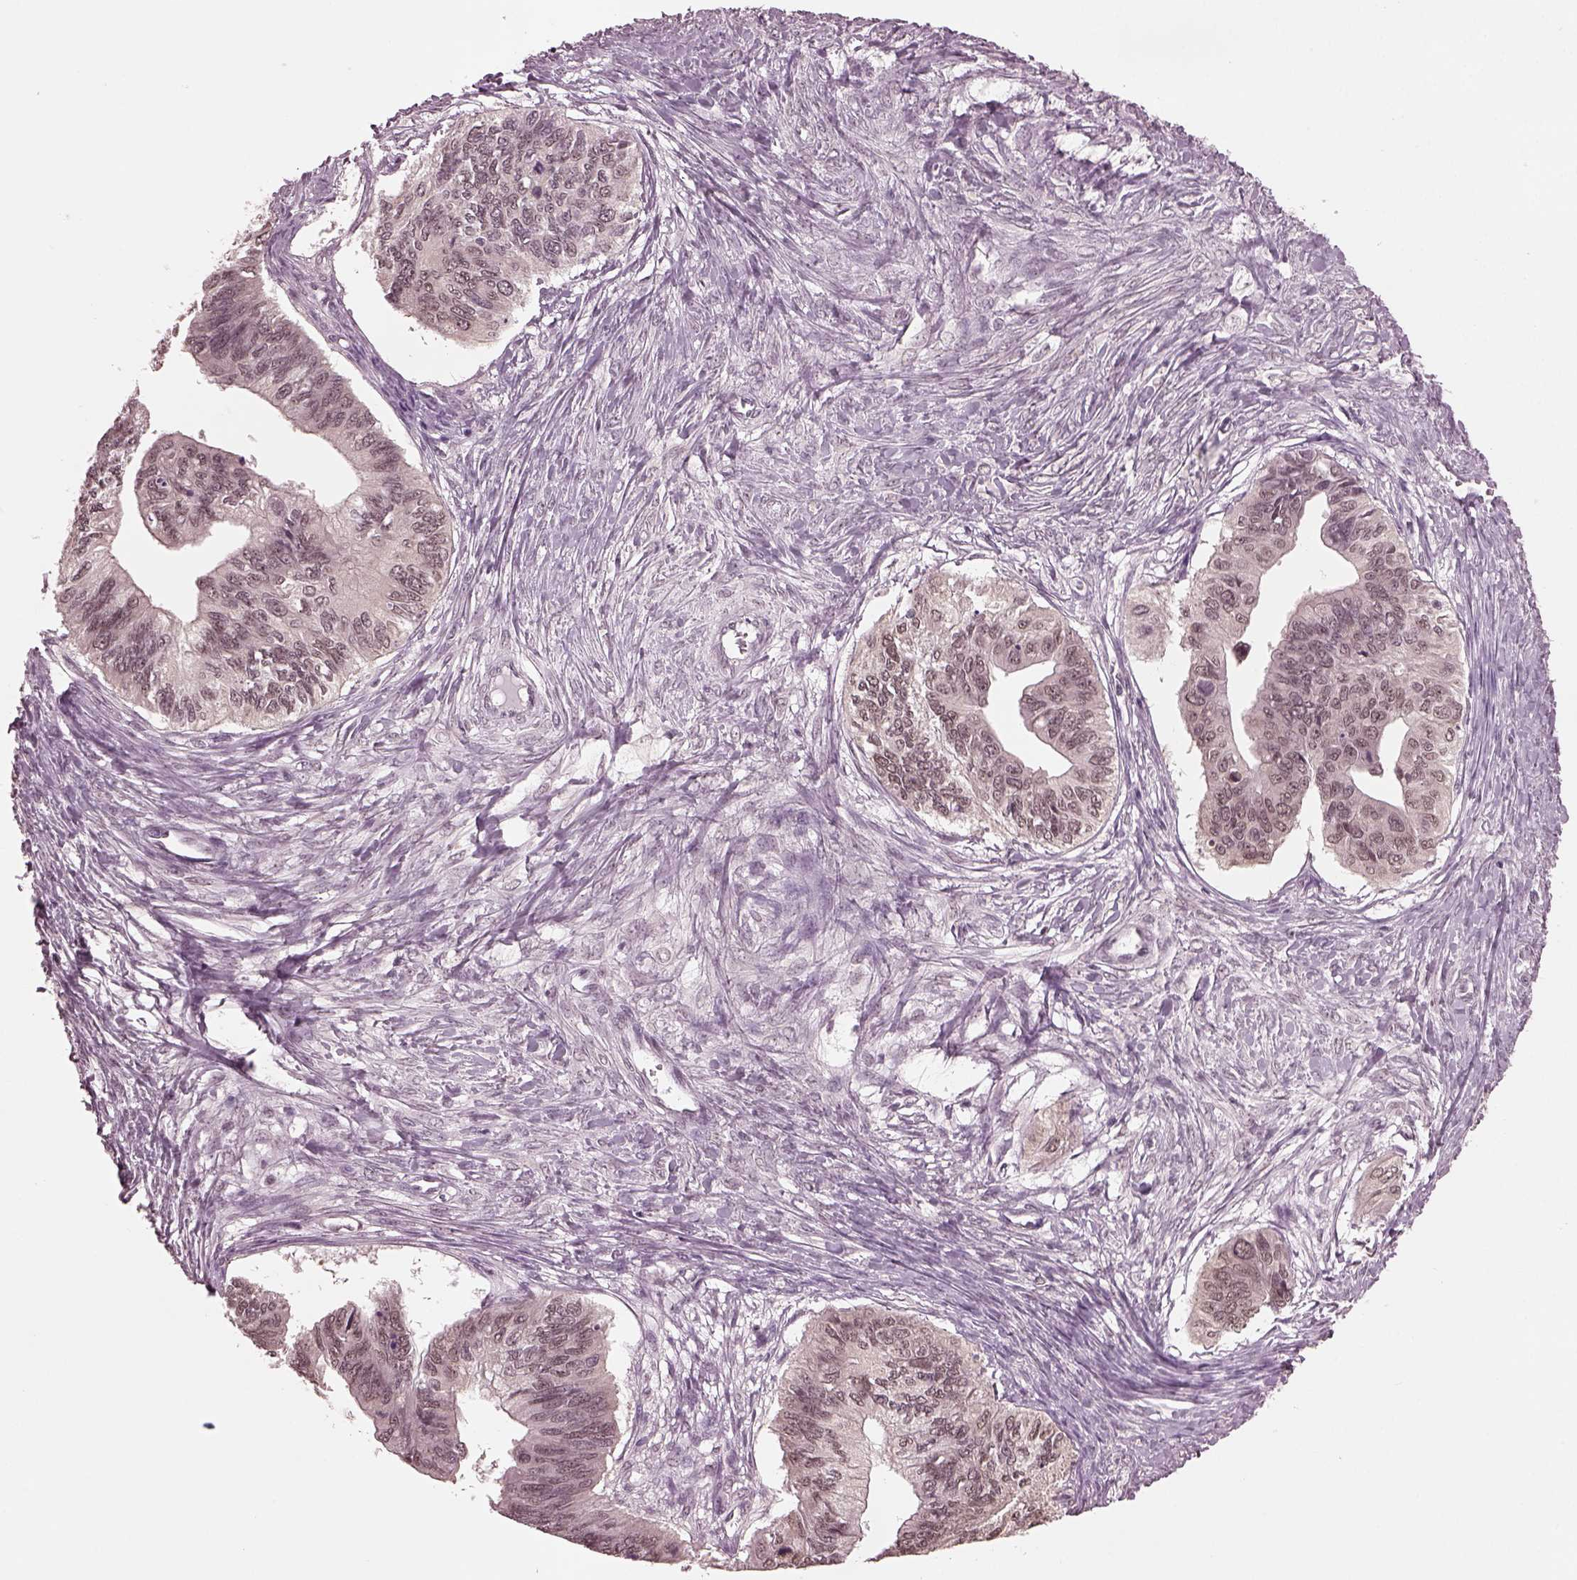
{"staining": {"intensity": "negative", "quantity": "none", "location": "none"}, "tissue": "ovarian cancer", "cell_type": "Tumor cells", "image_type": "cancer", "snomed": [{"axis": "morphology", "description": "Cystadenocarcinoma, mucinous, NOS"}, {"axis": "topography", "description": "Ovary"}], "caption": "The photomicrograph shows no significant staining in tumor cells of ovarian mucinous cystadenocarcinoma.", "gene": "RUVBL2", "patient": {"sex": "female", "age": 76}}